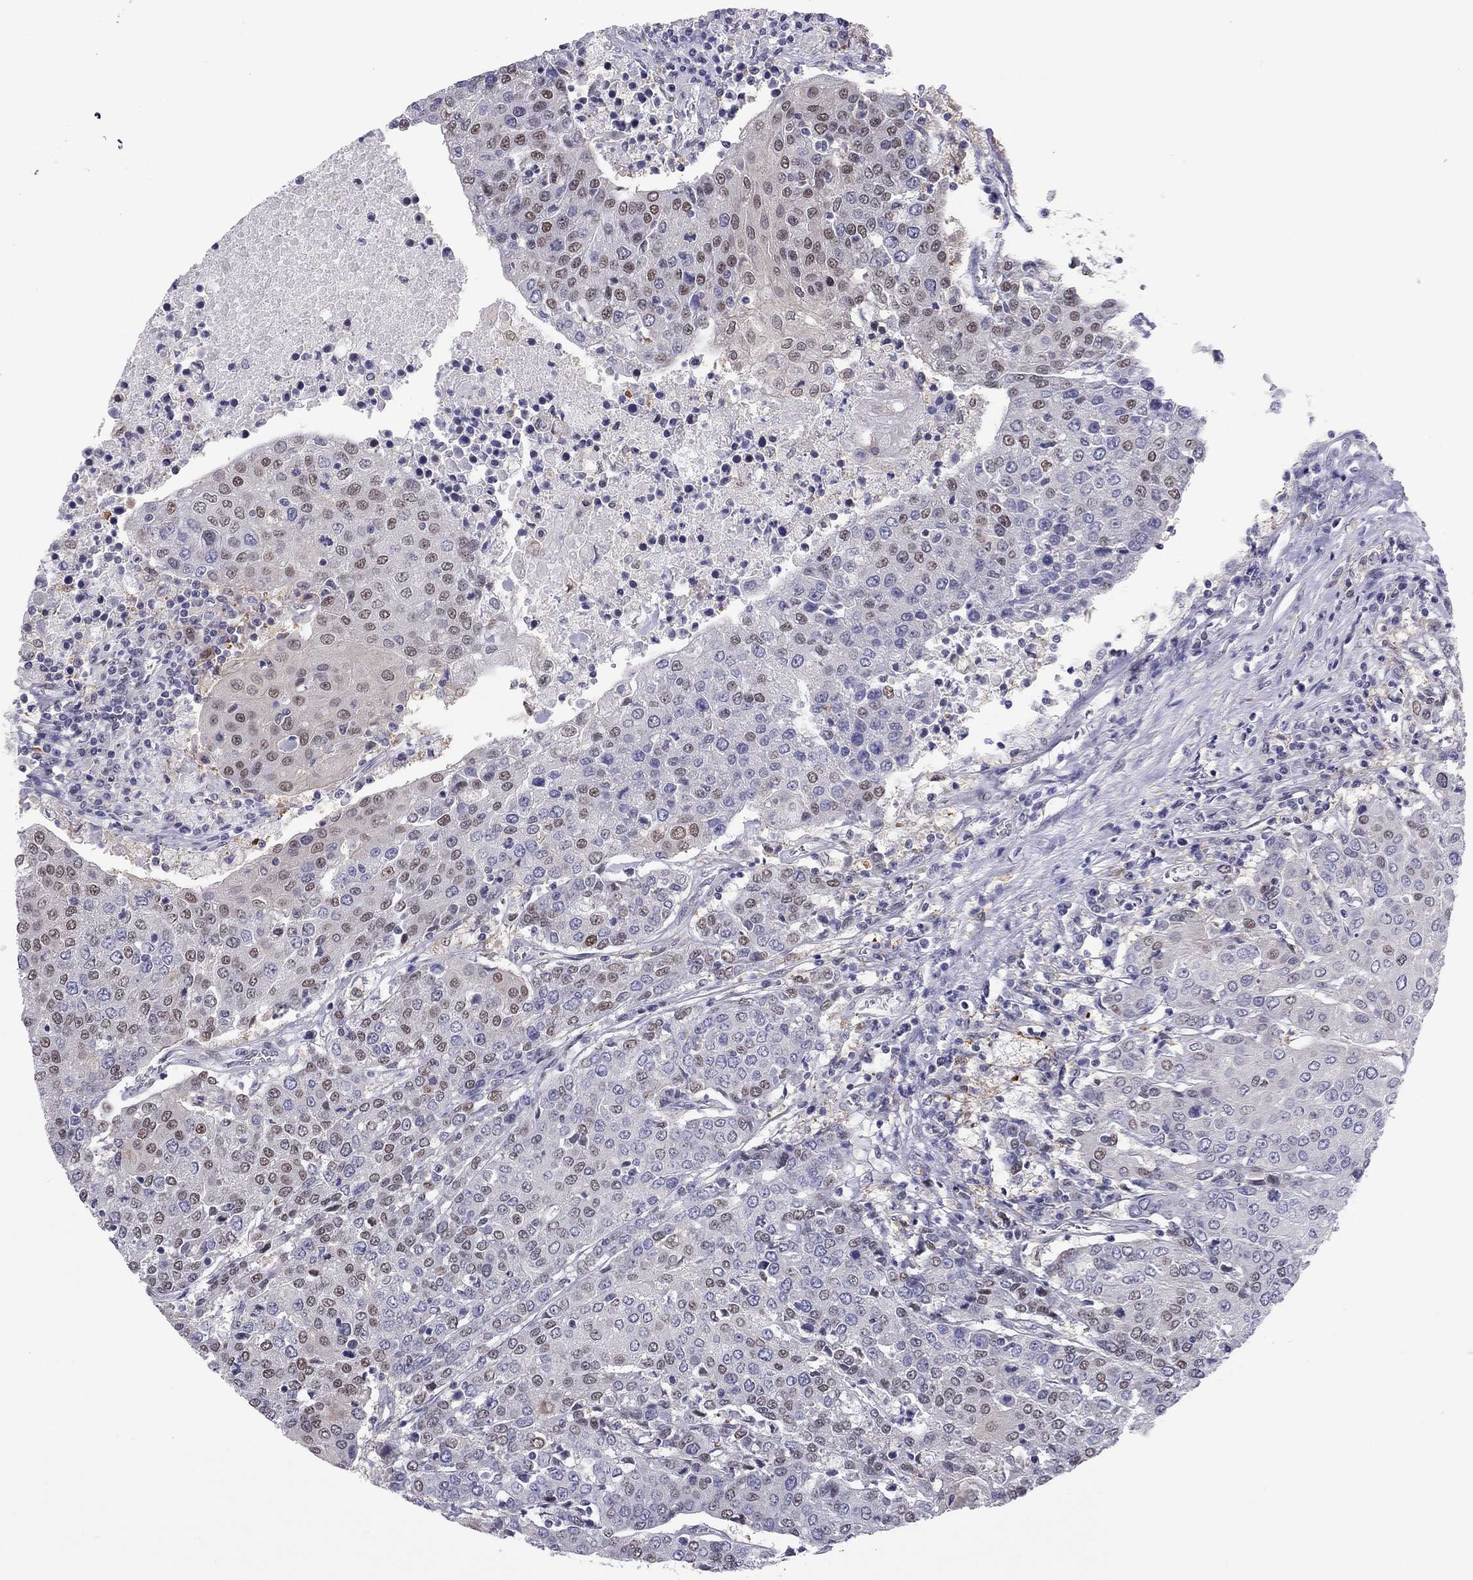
{"staining": {"intensity": "moderate", "quantity": "25%-75%", "location": "nuclear"}, "tissue": "urothelial cancer", "cell_type": "Tumor cells", "image_type": "cancer", "snomed": [{"axis": "morphology", "description": "Urothelial carcinoma, High grade"}, {"axis": "topography", "description": "Urinary bladder"}], "caption": "Urothelial cancer stained with DAB (3,3'-diaminobenzidine) immunohistochemistry exhibits medium levels of moderate nuclear staining in approximately 25%-75% of tumor cells.", "gene": "DOT1L", "patient": {"sex": "female", "age": 85}}